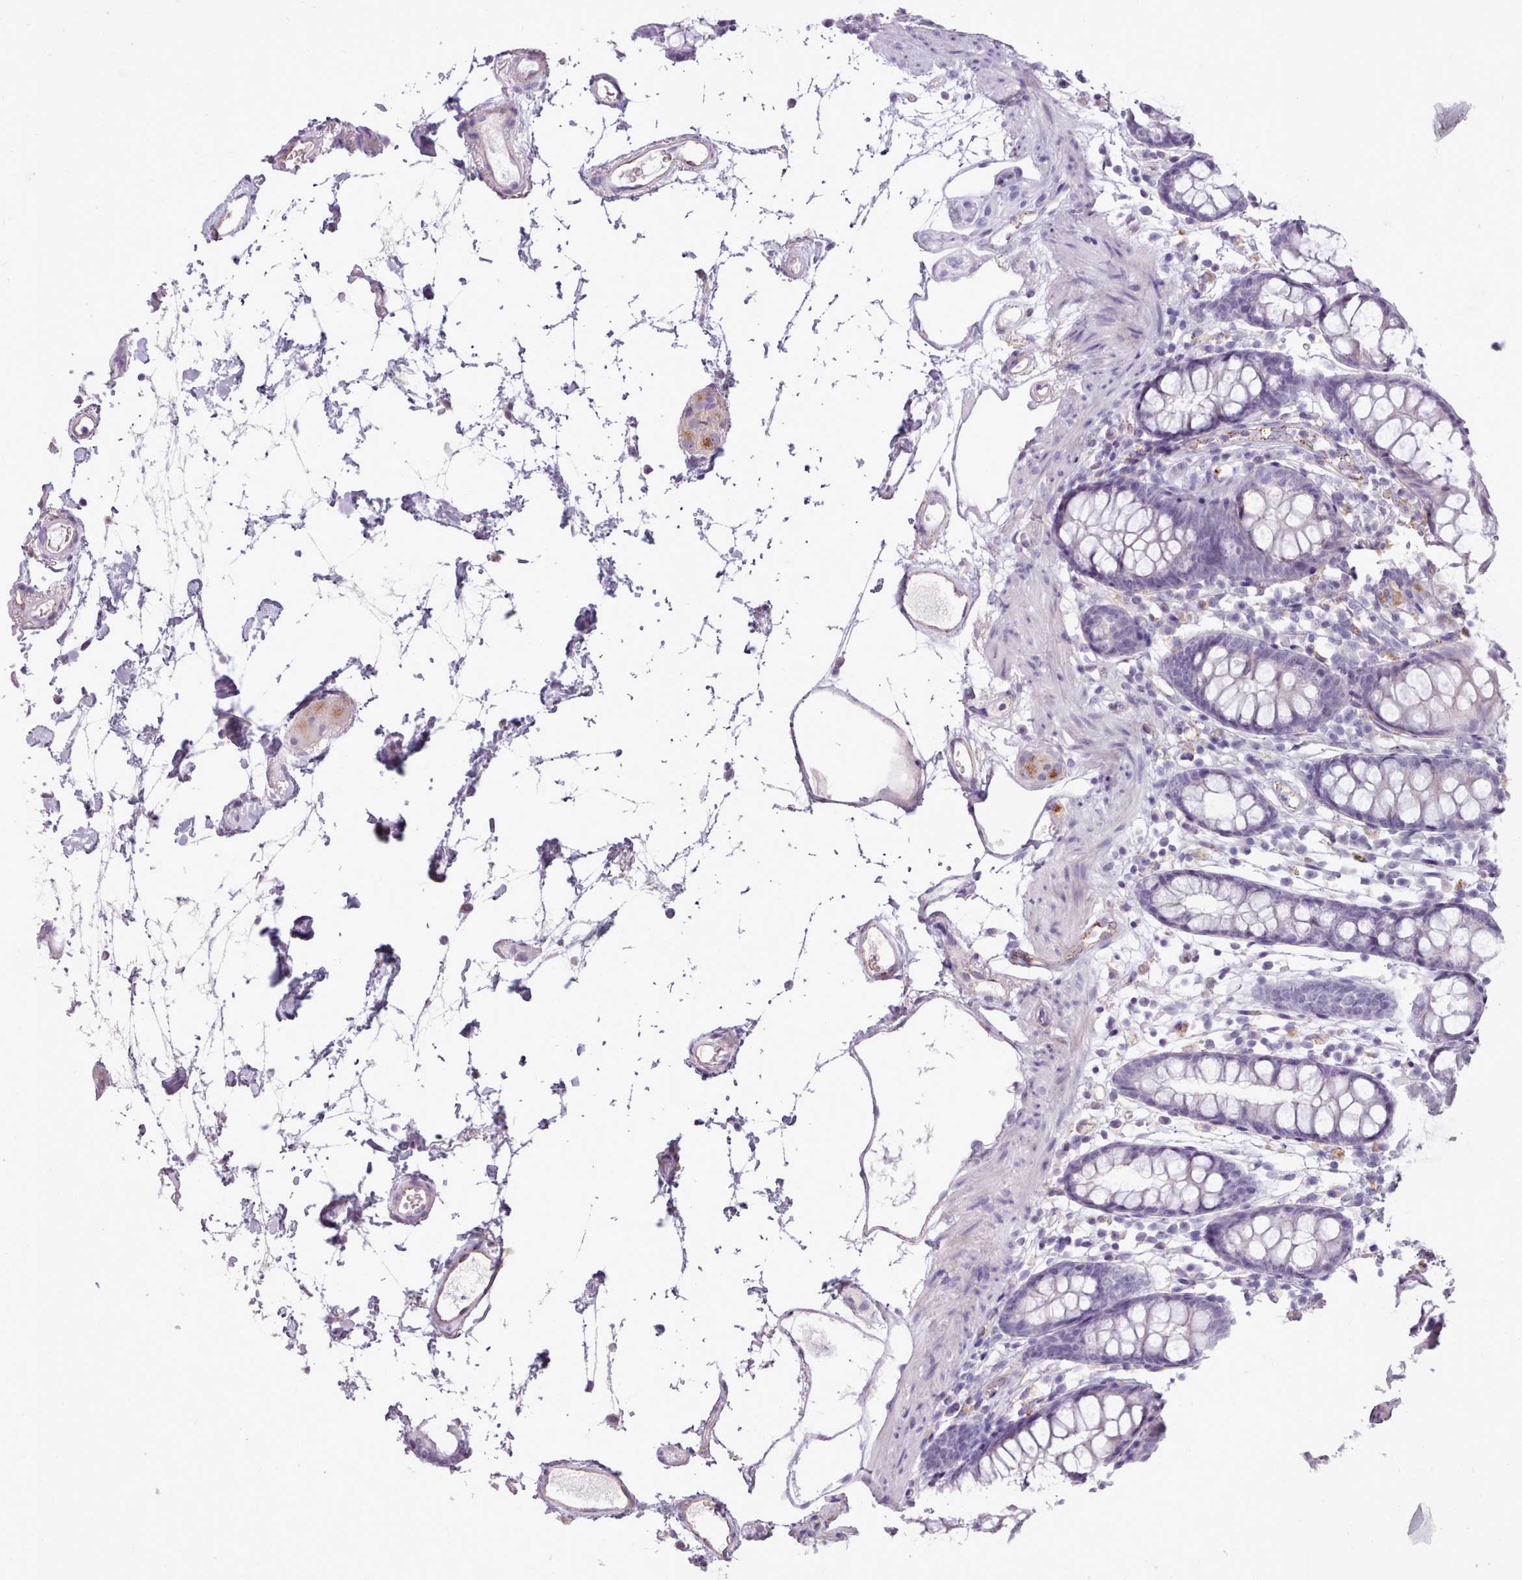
{"staining": {"intensity": "negative", "quantity": "none", "location": "none"}, "tissue": "colon", "cell_type": "Endothelial cells", "image_type": "normal", "snomed": [{"axis": "morphology", "description": "Normal tissue, NOS"}, {"axis": "topography", "description": "Colon"}], "caption": "DAB immunohistochemical staining of normal human colon displays no significant positivity in endothelial cells.", "gene": "ATRAID", "patient": {"sex": "female", "age": 84}}